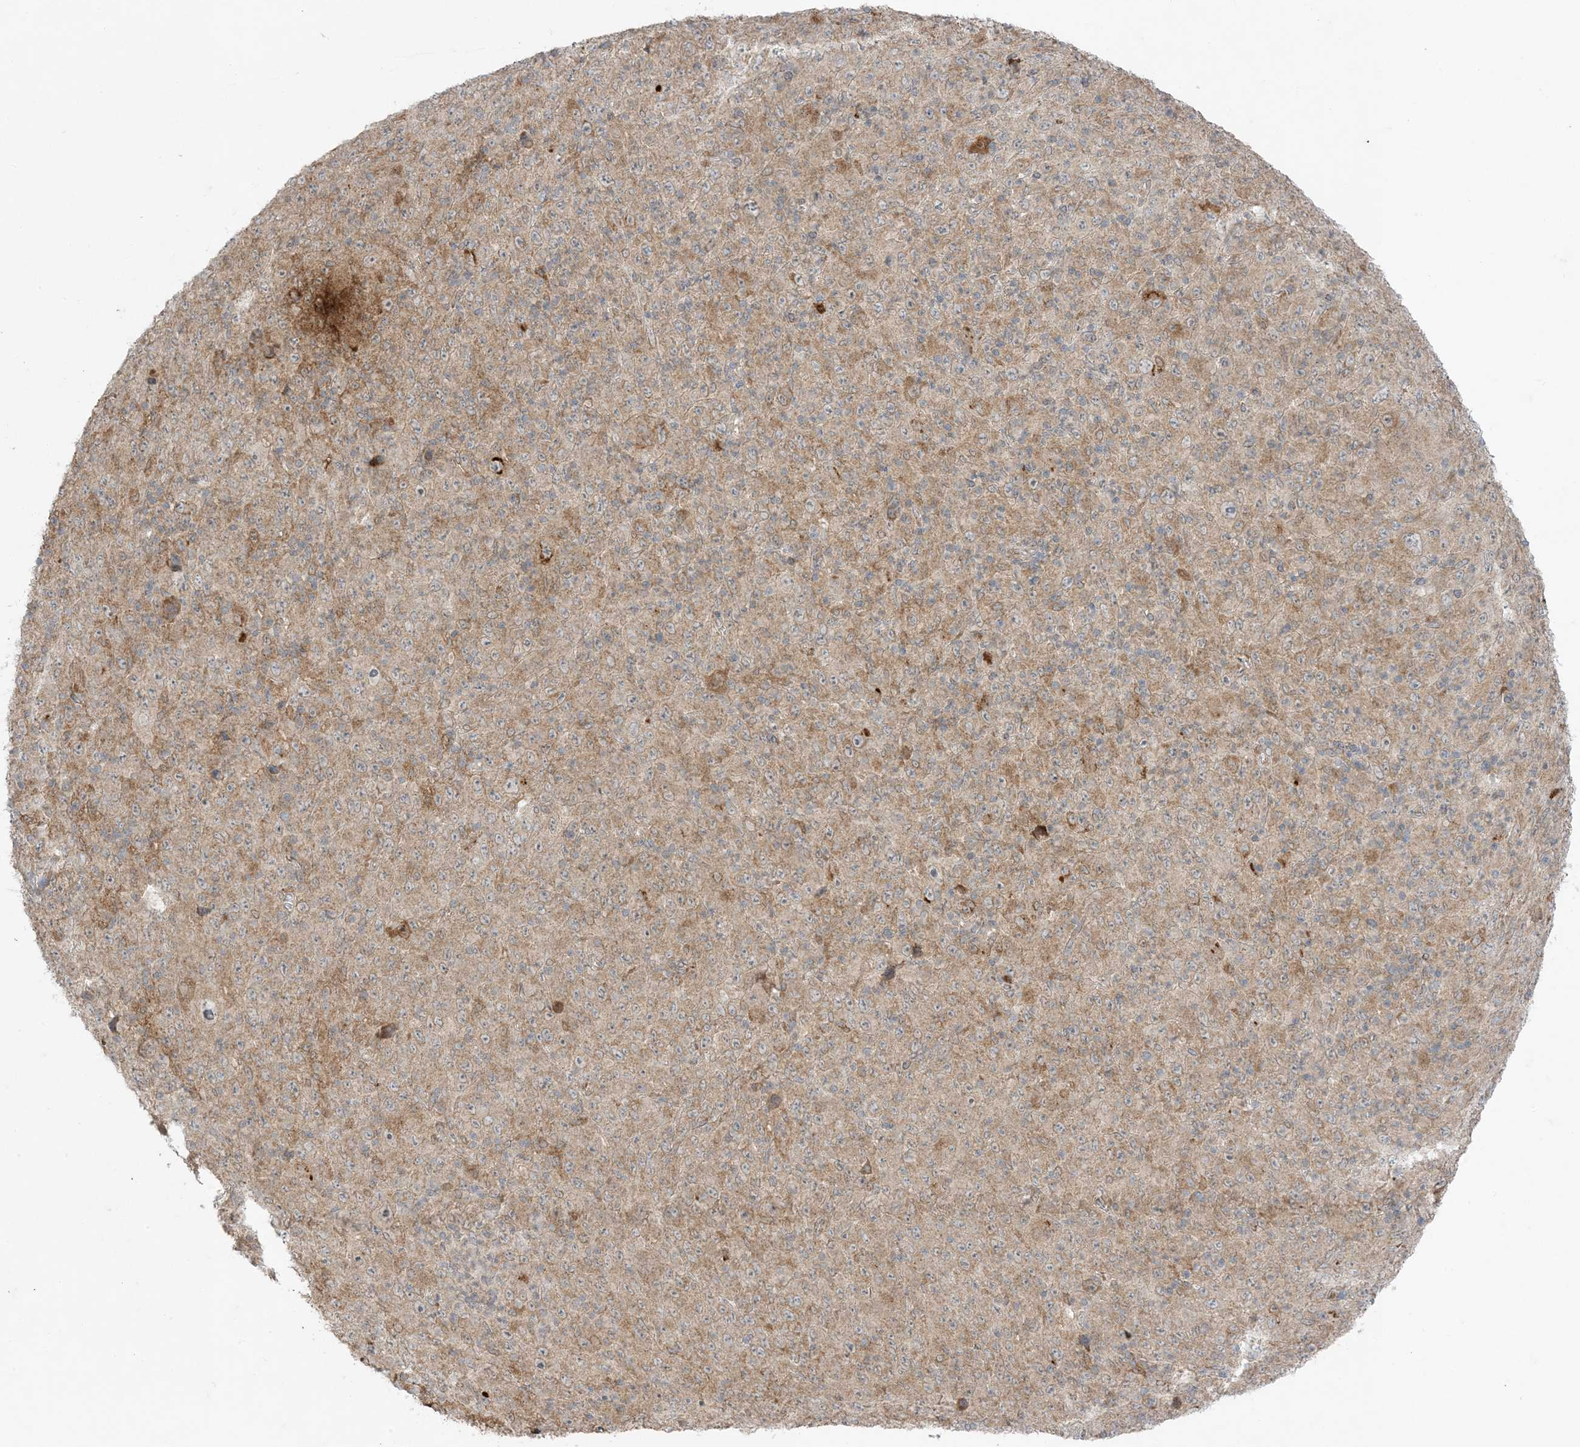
{"staining": {"intensity": "weak", "quantity": "25%-75%", "location": "cytoplasmic/membranous"}, "tissue": "melanoma", "cell_type": "Tumor cells", "image_type": "cancer", "snomed": [{"axis": "morphology", "description": "Malignant melanoma, Metastatic site"}, {"axis": "topography", "description": "Skin"}], "caption": "Weak cytoplasmic/membranous expression is present in about 25%-75% of tumor cells in melanoma.", "gene": "ODC1", "patient": {"sex": "female", "age": 56}}